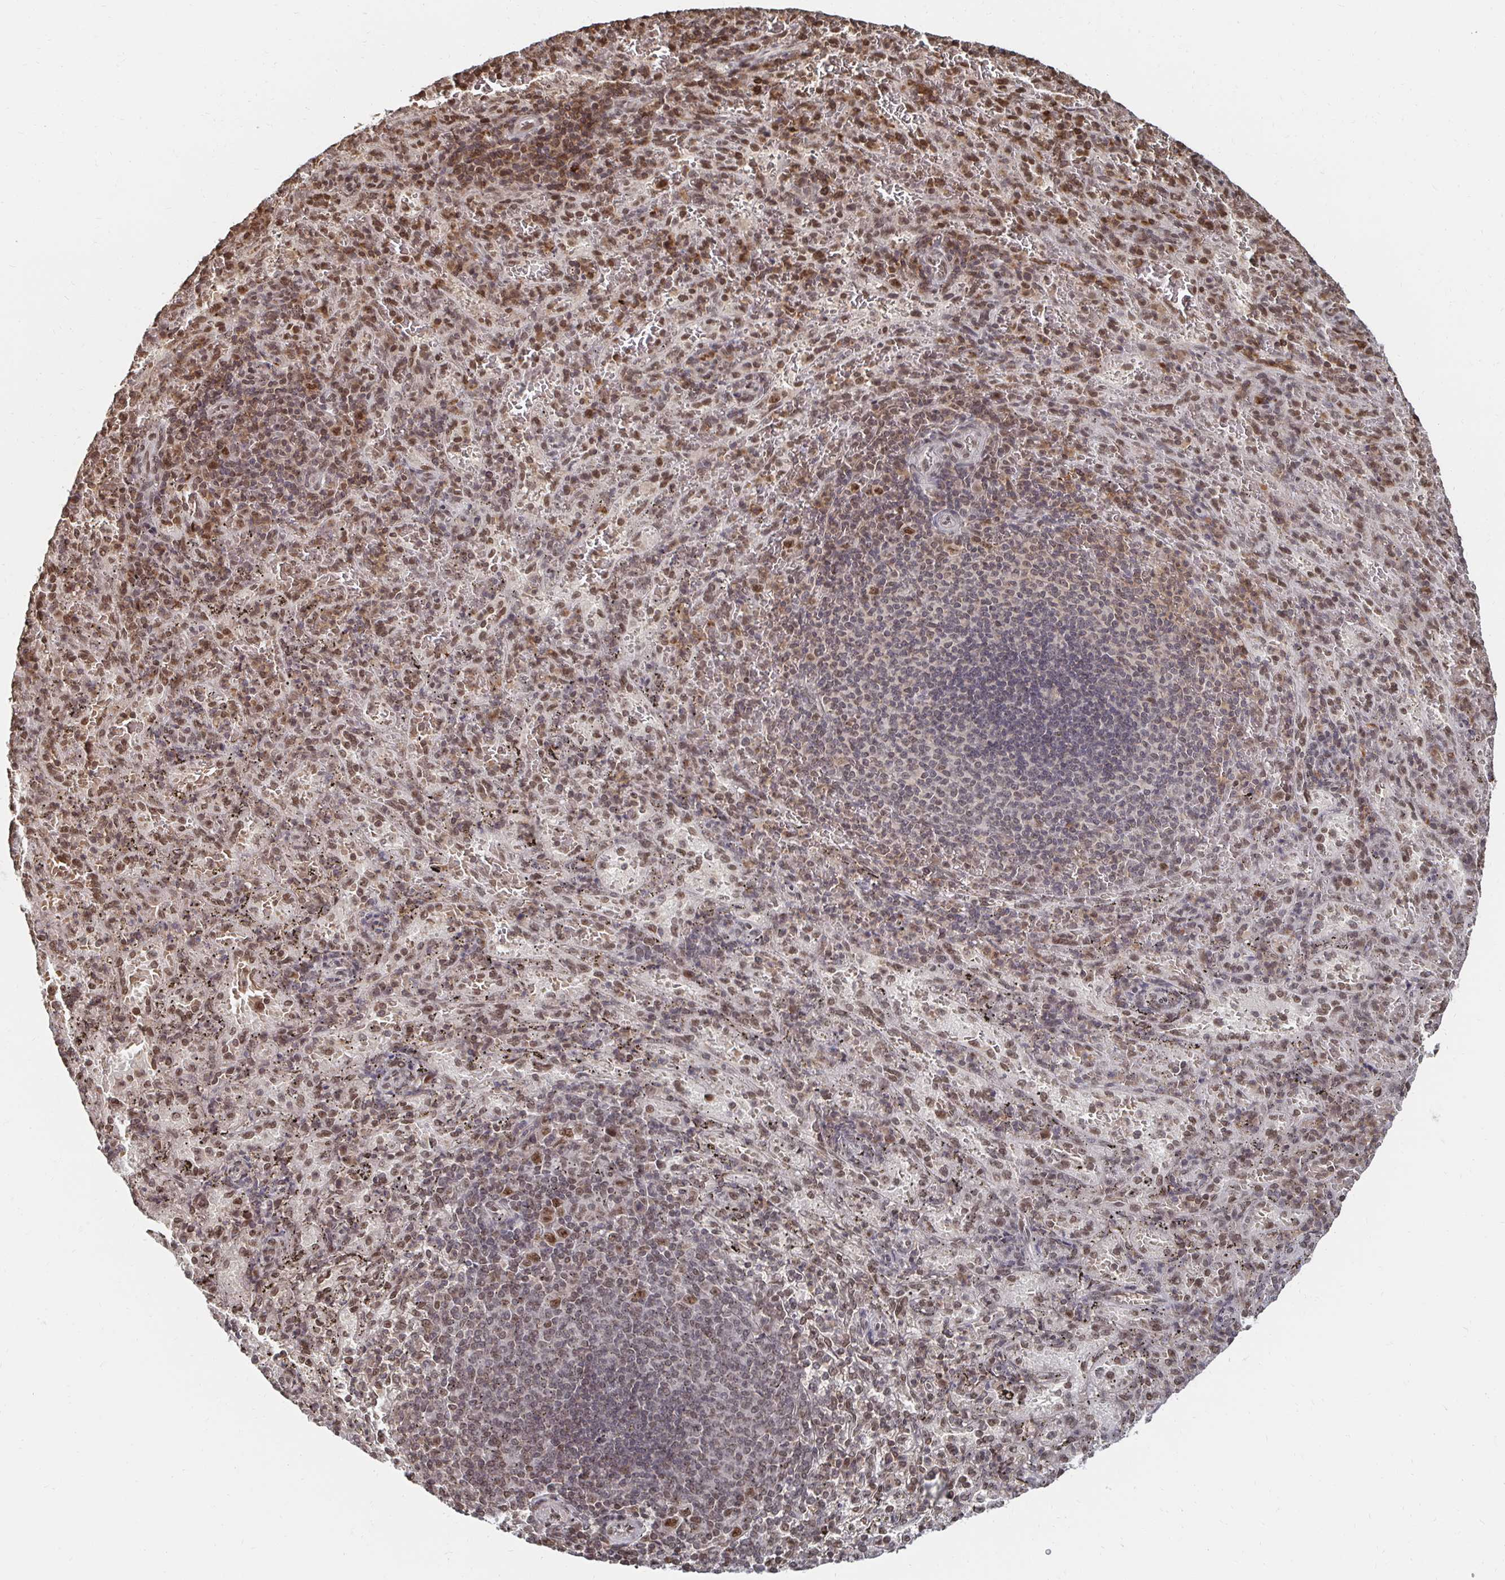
{"staining": {"intensity": "moderate", "quantity": ">75%", "location": "nuclear"}, "tissue": "spleen", "cell_type": "Cells in red pulp", "image_type": "normal", "snomed": [{"axis": "morphology", "description": "Normal tissue, NOS"}, {"axis": "topography", "description": "Spleen"}], "caption": "The immunohistochemical stain shows moderate nuclear expression in cells in red pulp of benign spleen. (Brightfield microscopy of DAB IHC at high magnification).", "gene": "GTF3C6", "patient": {"sex": "male", "age": 57}}